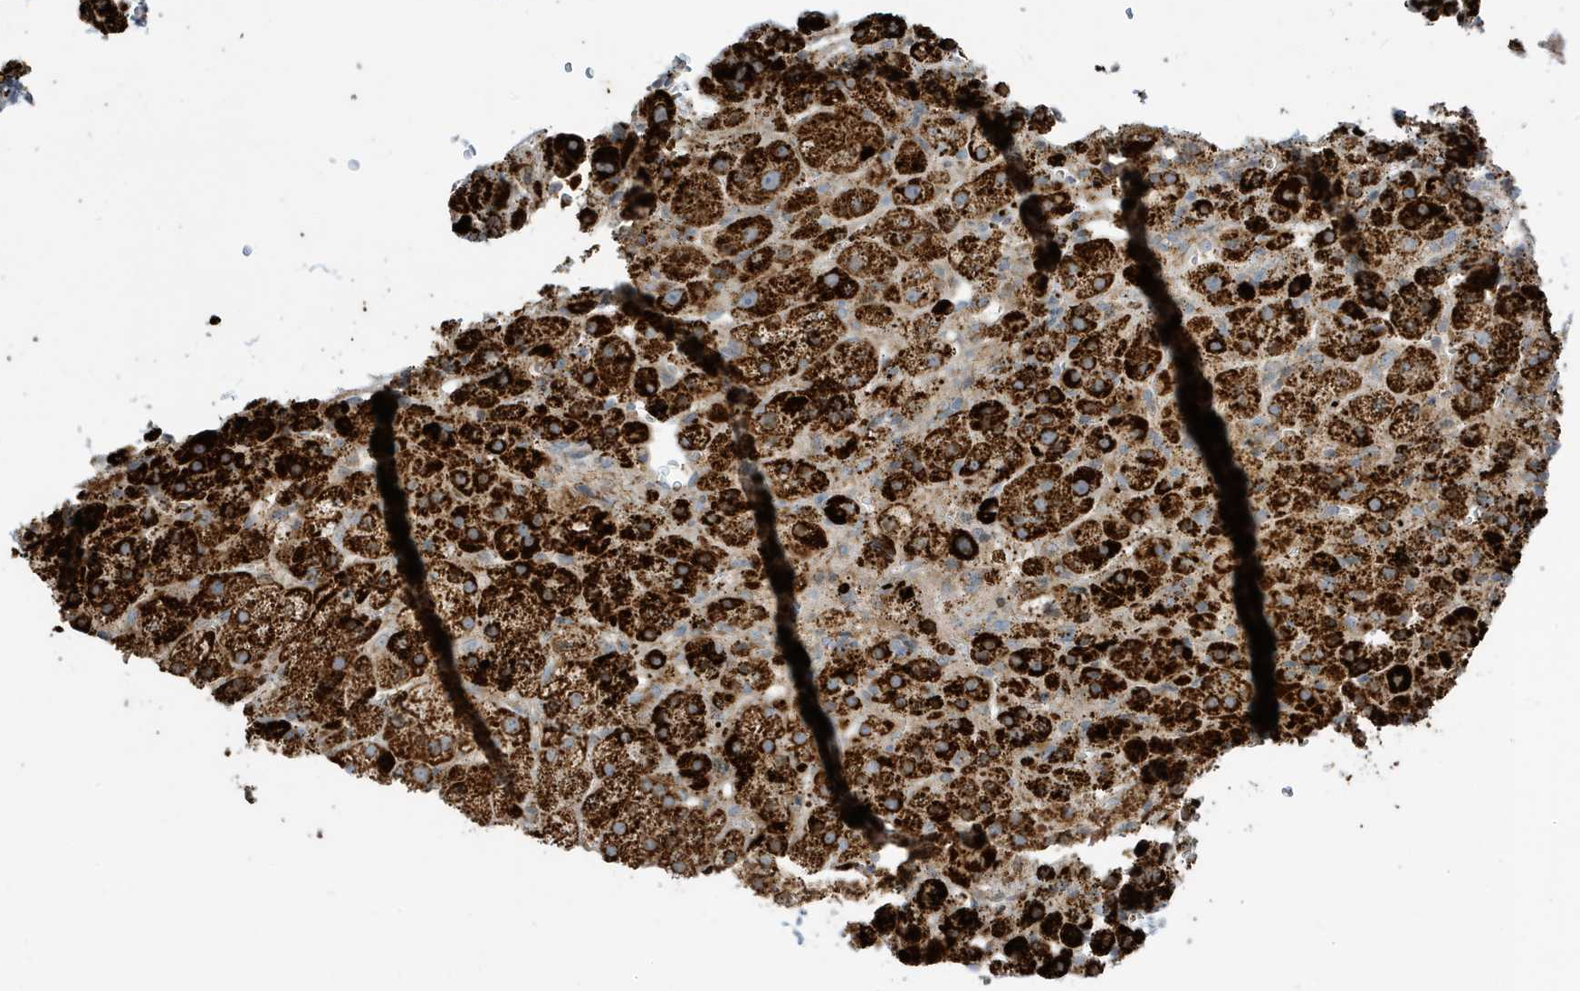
{"staining": {"intensity": "strong", "quantity": ">75%", "location": "cytoplasmic/membranous"}, "tissue": "adrenal gland", "cell_type": "Glandular cells", "image_type": "normal", "snomed": [{"axis": "morphology", "description": "Normal tissue, NOS"}, {"axis": "topography", "description": "Adrenal gland"}], "caption": "Strong cytoplasmic/membranous staining for a protein is identified in about >75% of glandular cells of benign adrenal gland using immunohistochemistry (IHC).", "gene": "IFT57", "patient": {"sex": "female", "age": 57}}